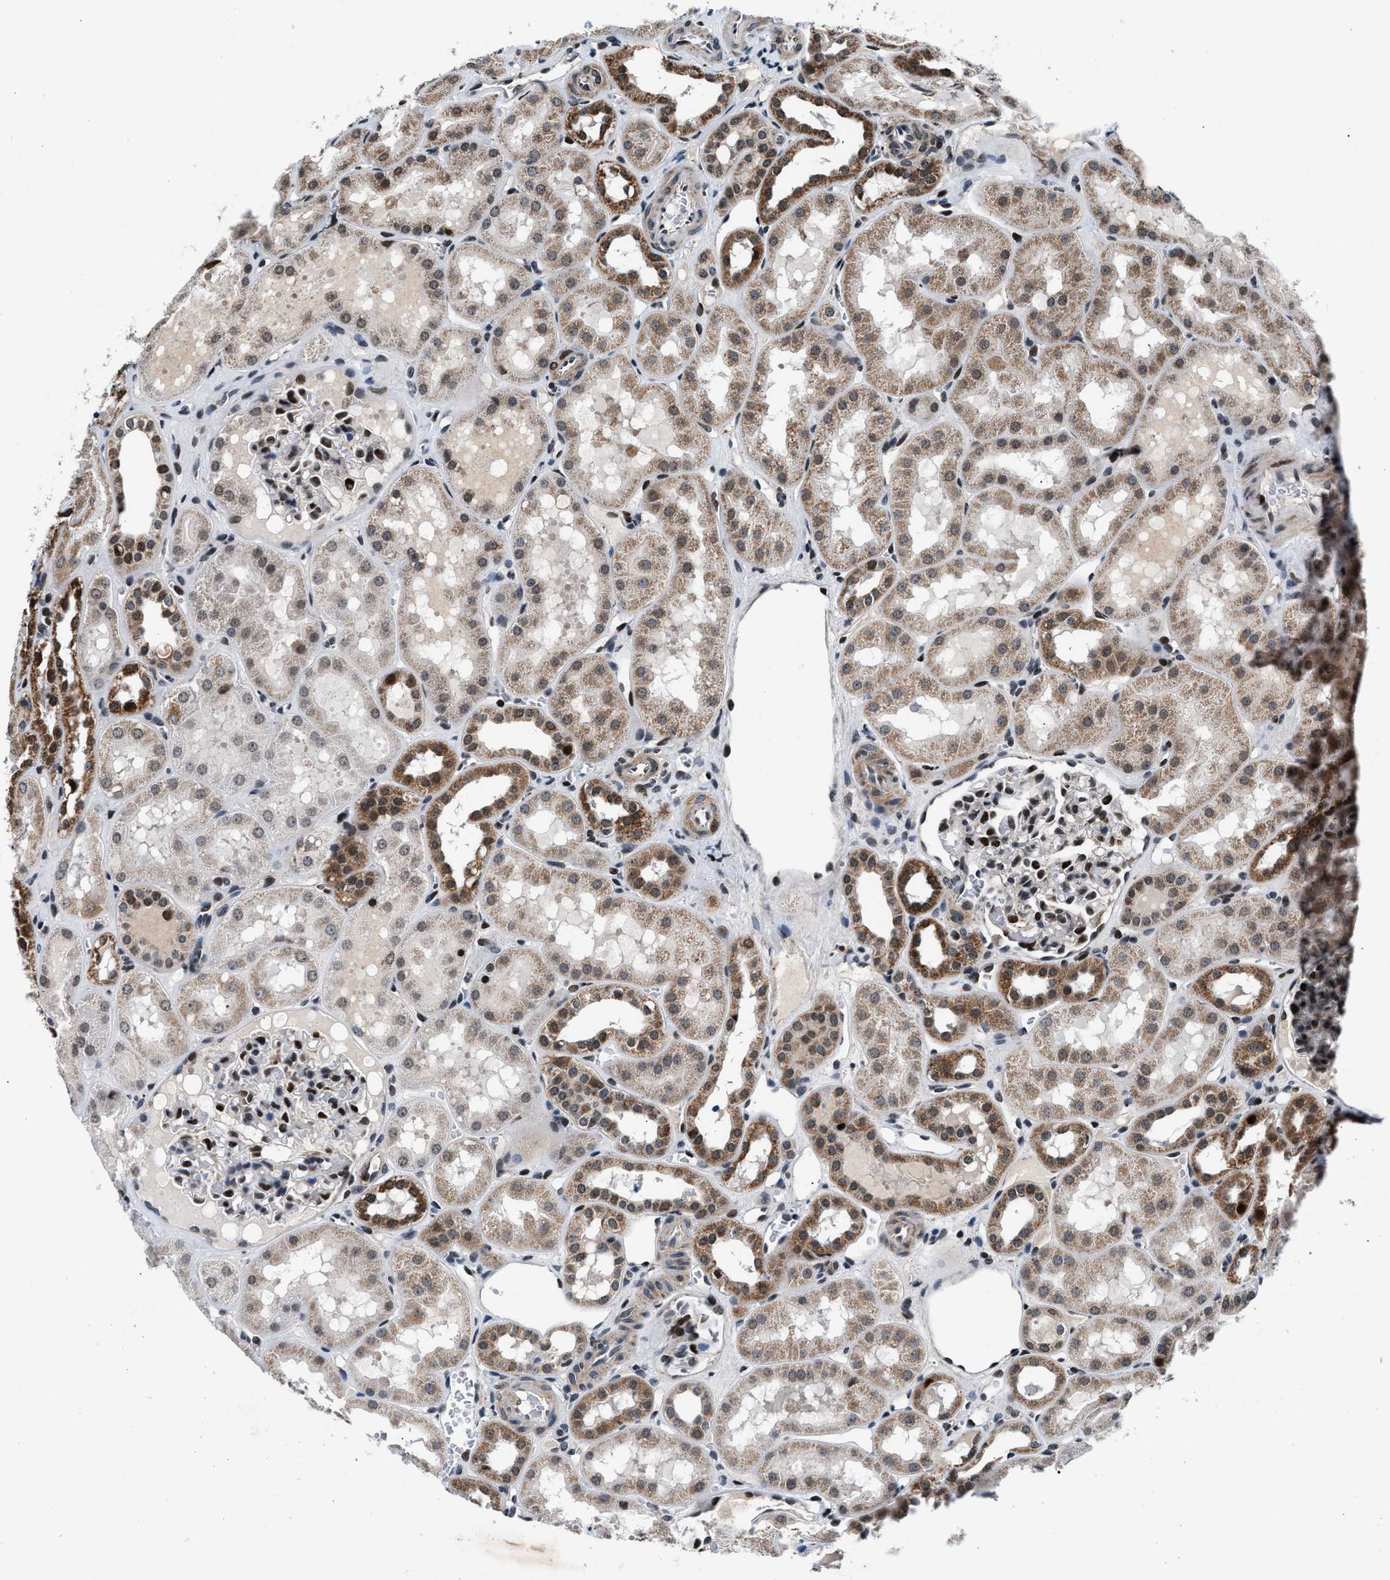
{"staining": {"intensity": "moderate", "quantity": ">75%", "location": "nuclear"}, "tissue": "kidney", "cell_type": "Cells in glomeruli", "image_type": "normal", "snomed": [{"axis": "morphology", "description": "Normal tissue, NOS"}, {"axis": "topography", "description": "Kidney"}, {"axis": "topography", "description": "Urinary bladder"}], "caption": "High-power microscopy captured an immunohistochemistry photomicrograph of unremarkable kidney, revealing moderate nuclear expression in about >75% of cells in glomeruli.", "gene": "PRRC2B", "patient": {"sex": "male", "age": 16}}